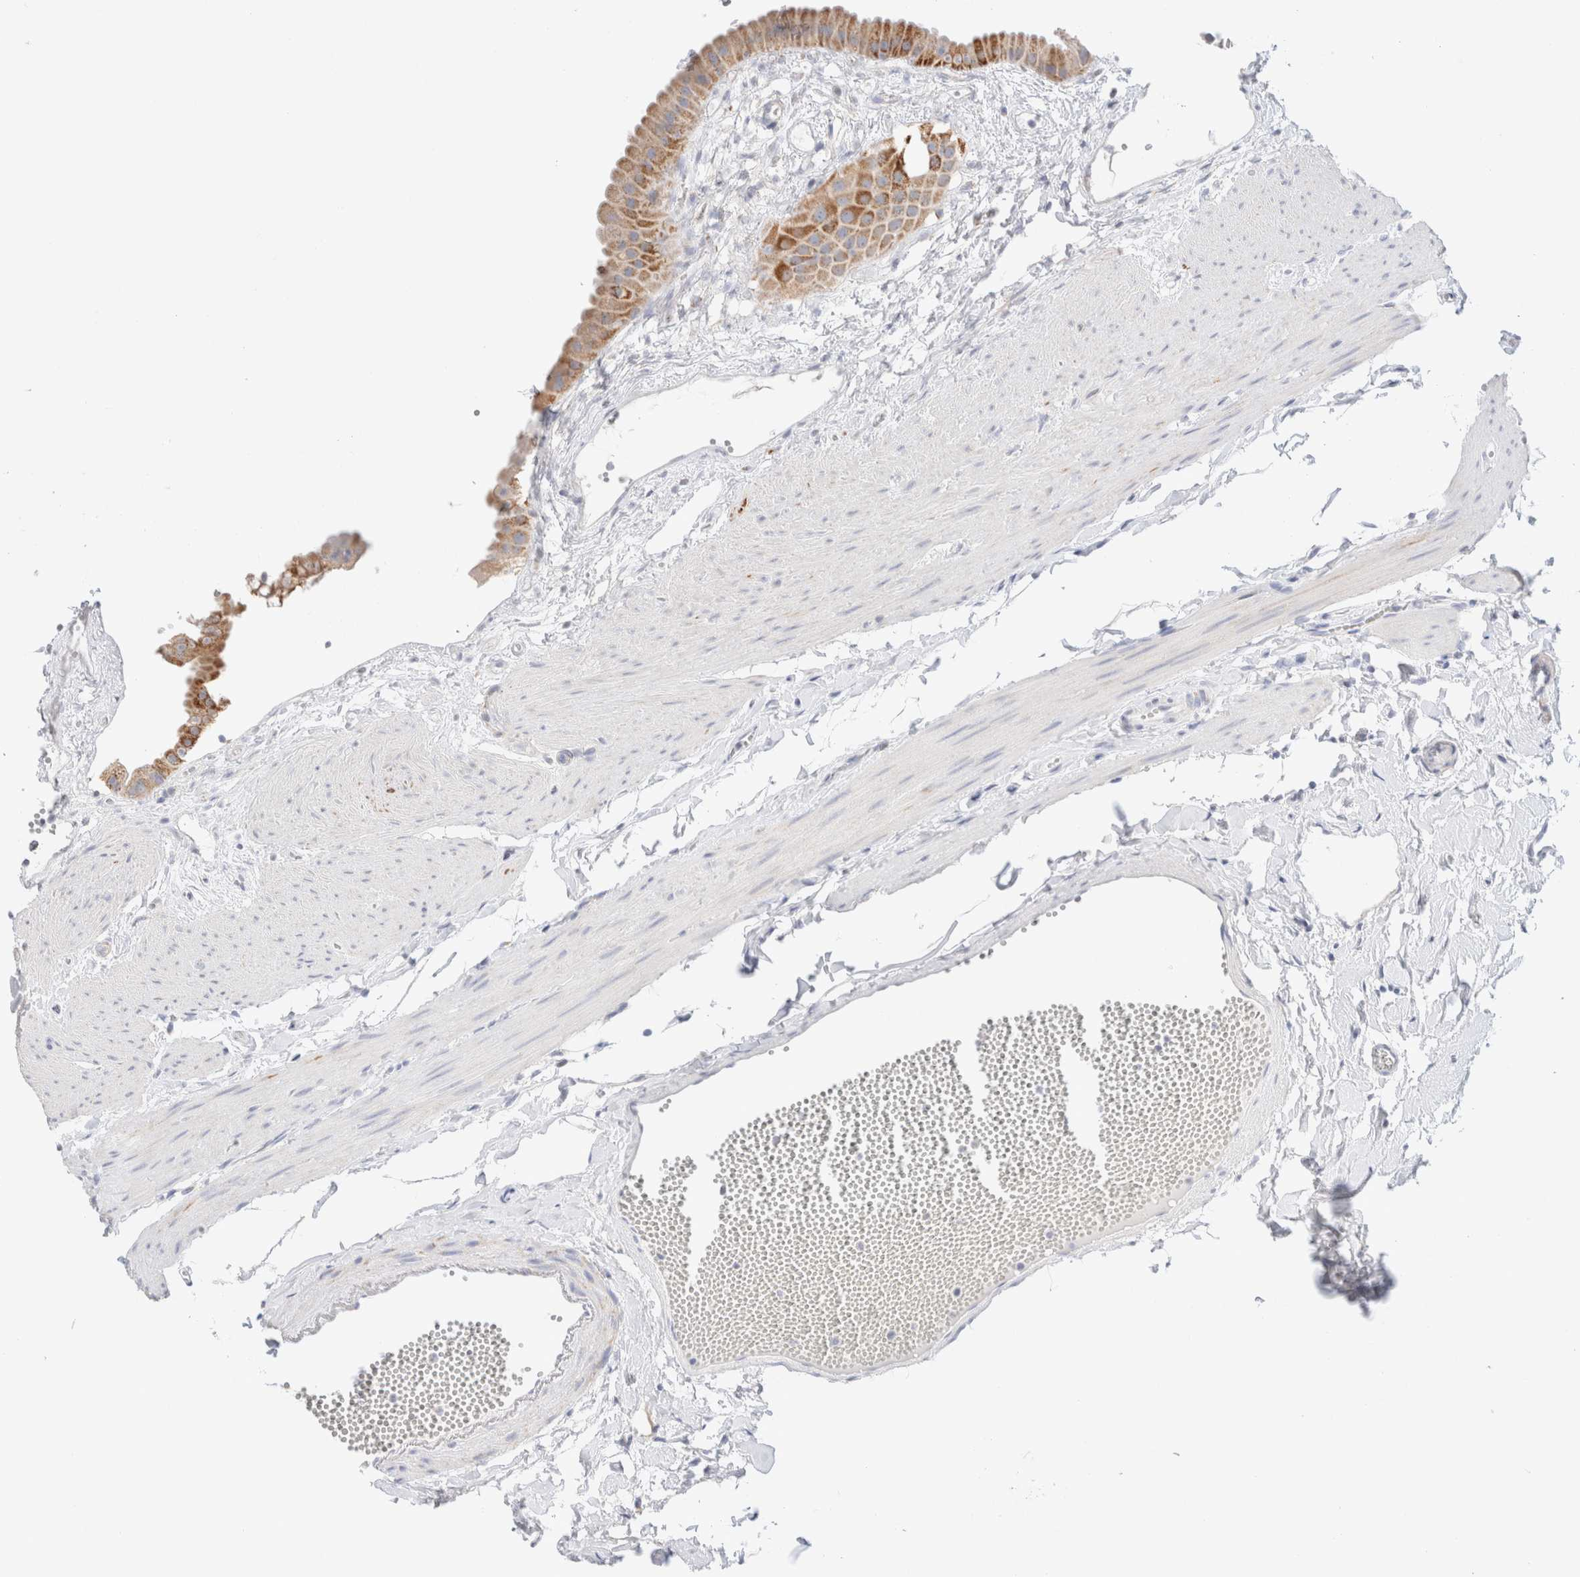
{"staining": {"intensity": "moderate", "quantity": ">75%", "location": "cytoplasmic/membranous"}, "tissue": "gallbladder", "cell_type": "Glandular cells", "image_type": "normal", "snomed": [{"axis": "morphology", "description": "Normal tissue, NOS"}, {"axis": "topography", "description": "Gallbladder"}], "caption": "This photomicrograph displays immunohistochemistry staining of normal gallbladder, with medium moderate cytoplasmic/membranous positivity in approximately >75% of glandular cells.", "gene": "ATP6V1C1", "patient": {"sex": "female", "age": 64}}